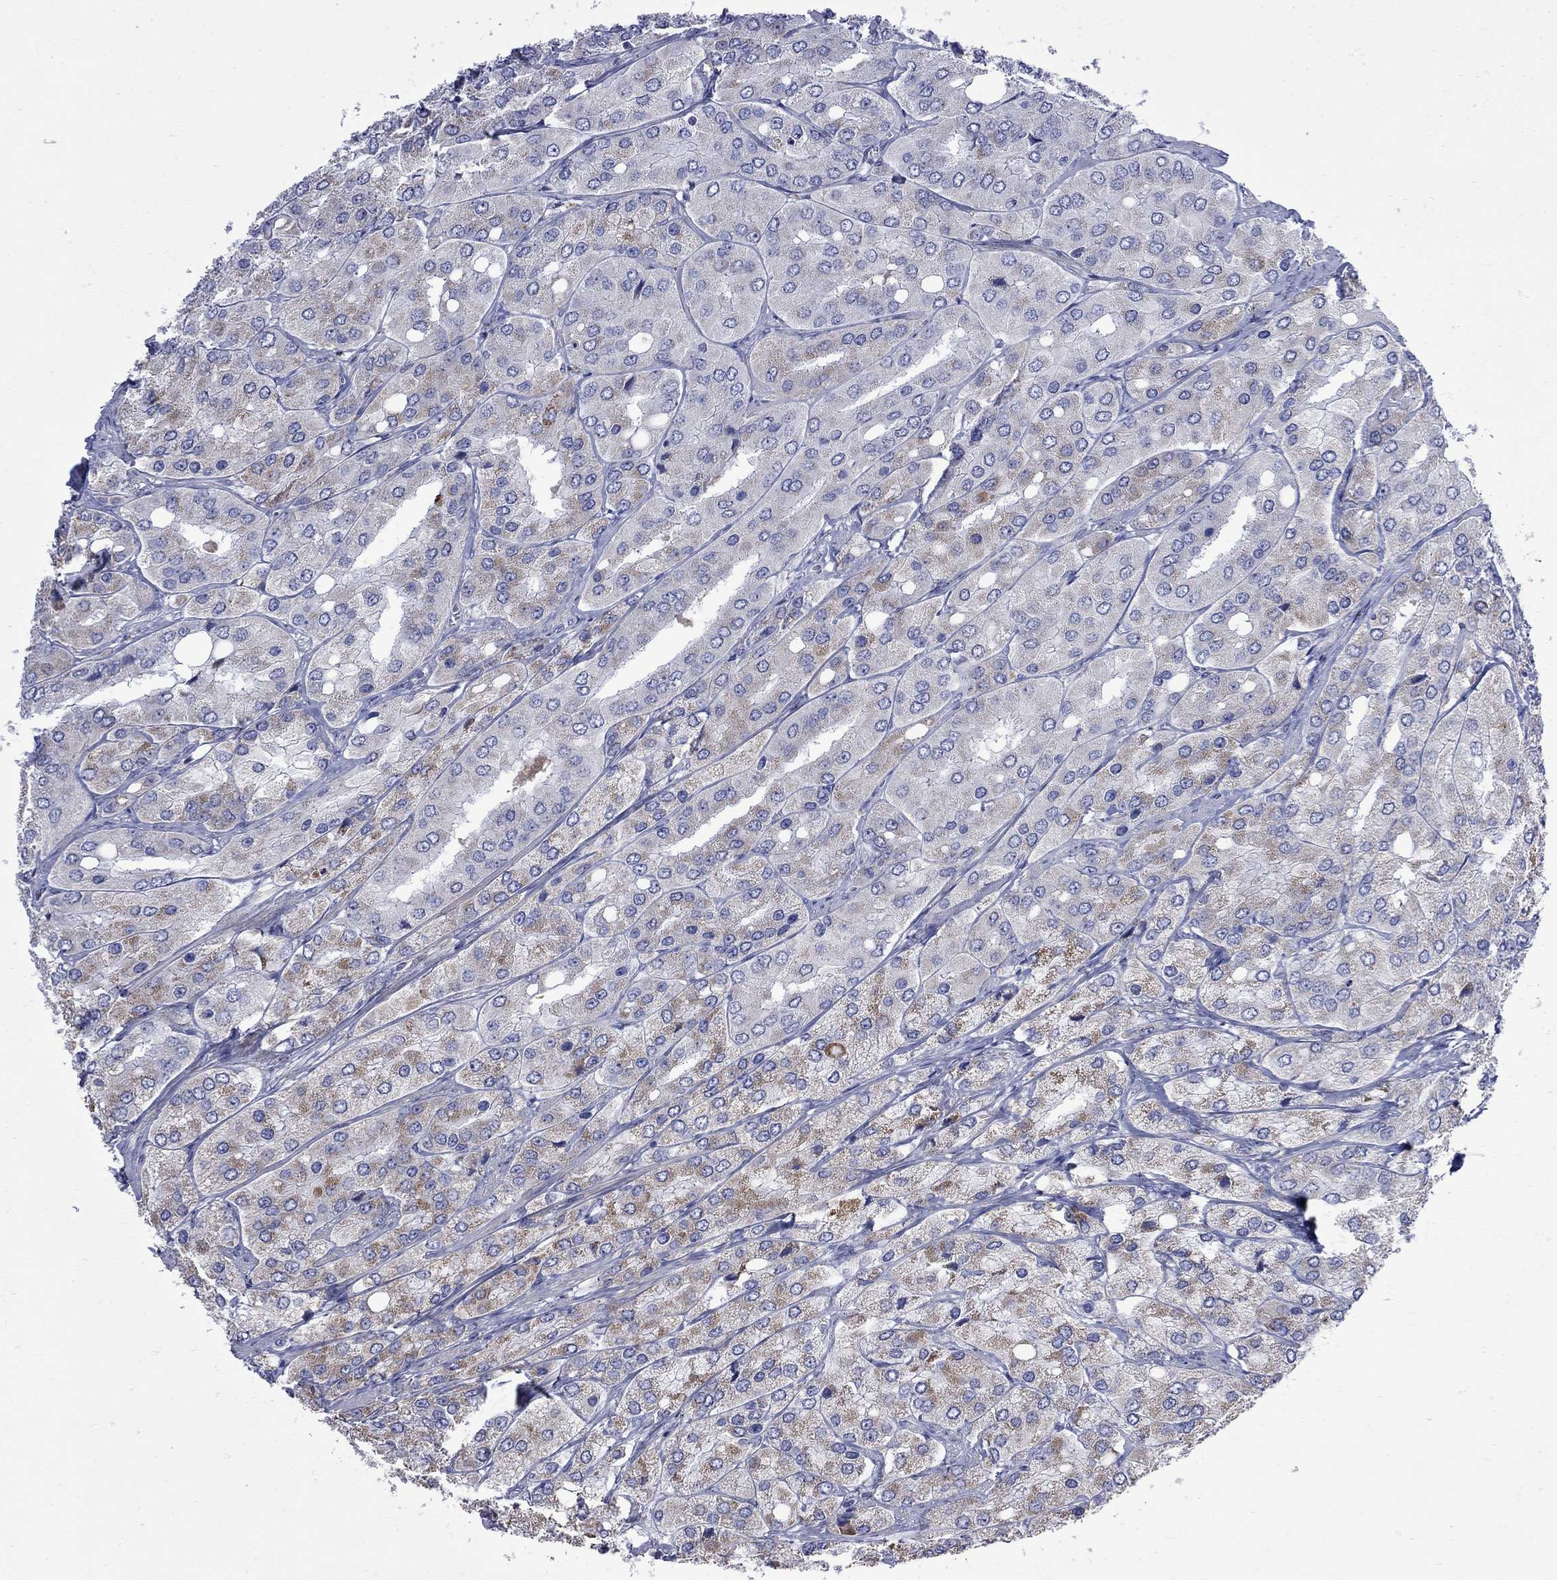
{"staining": {"intensity": "strong", "quantity": "<25%", "location": "cytoplasmic/membranous"}, "tissue": "prostate cancer", "cell_type": "Tumor cells", "image_type": "cancer", "snomed": [{"axis": "morphology", "description": "Adenocarcinoma, Low grade"}, {"axis": "topography", "description": "Prostate"}], "caption": "Low-grade adenocarcinoma (prostate) stained with a brown dye displays strong cytoplasmic/membranous positive expression in about <25% of tumor cells.", "gene": "SESTD1", "patient": {"sex": "male", "age": 69}}